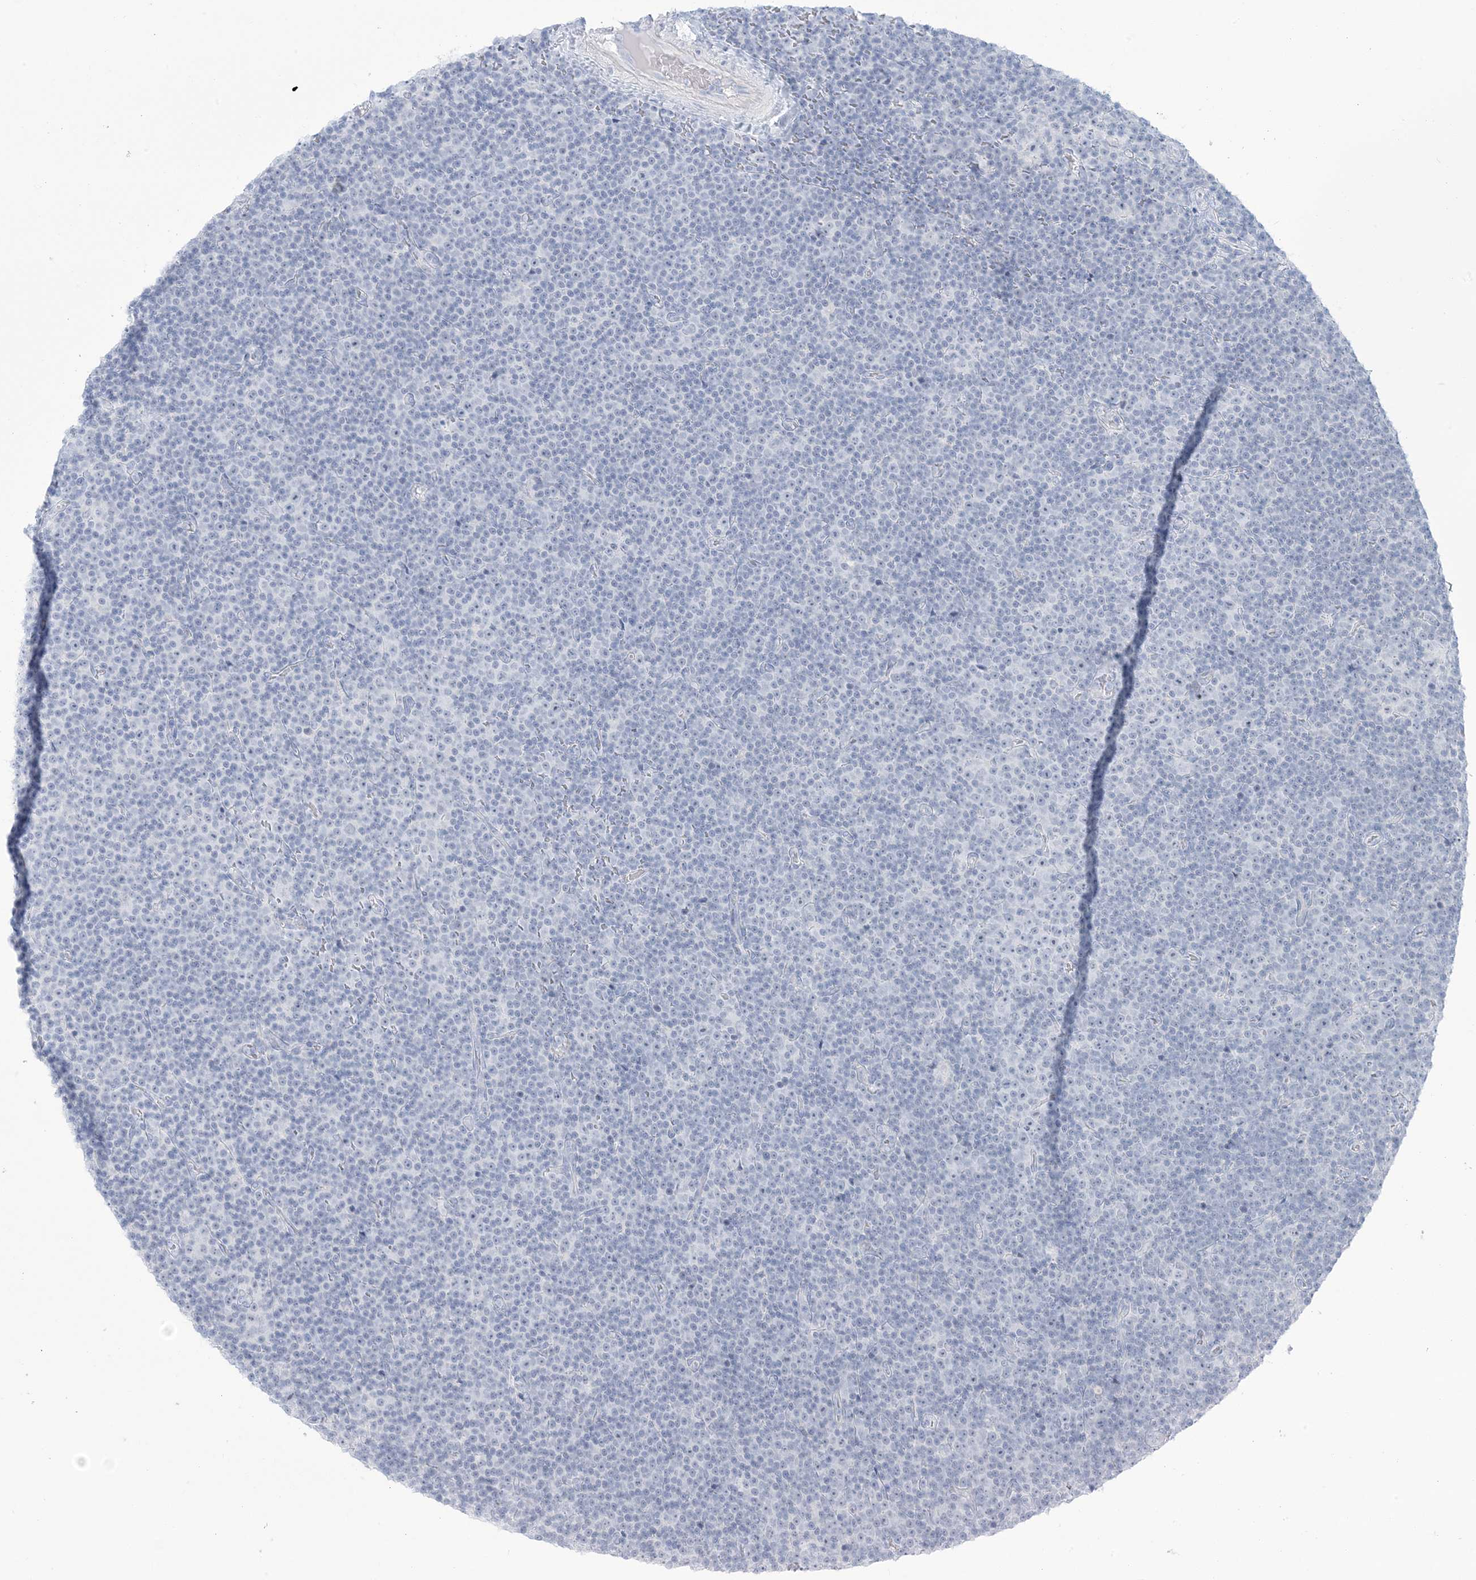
{"staining": {"intensity": "negative", "quantity": "none", "location": "none"}, "tissue": "lymphoma", "cell_type": "Tumor cells", "image_type": "cancer", "snomed": [{"axis": "morphology", "description": "Malignant lymphoma, non-Hodgkin's type, Low grade"}, {"axis": "topography", "description": "Lymph node"}], "caption": "This is an immunohistochemistry (IHC) photomicrograph of human lymphoma. There is no positivity in tumor cells.", "gene": "AGXT", "patient": {"sex": "female", "age": 67}}